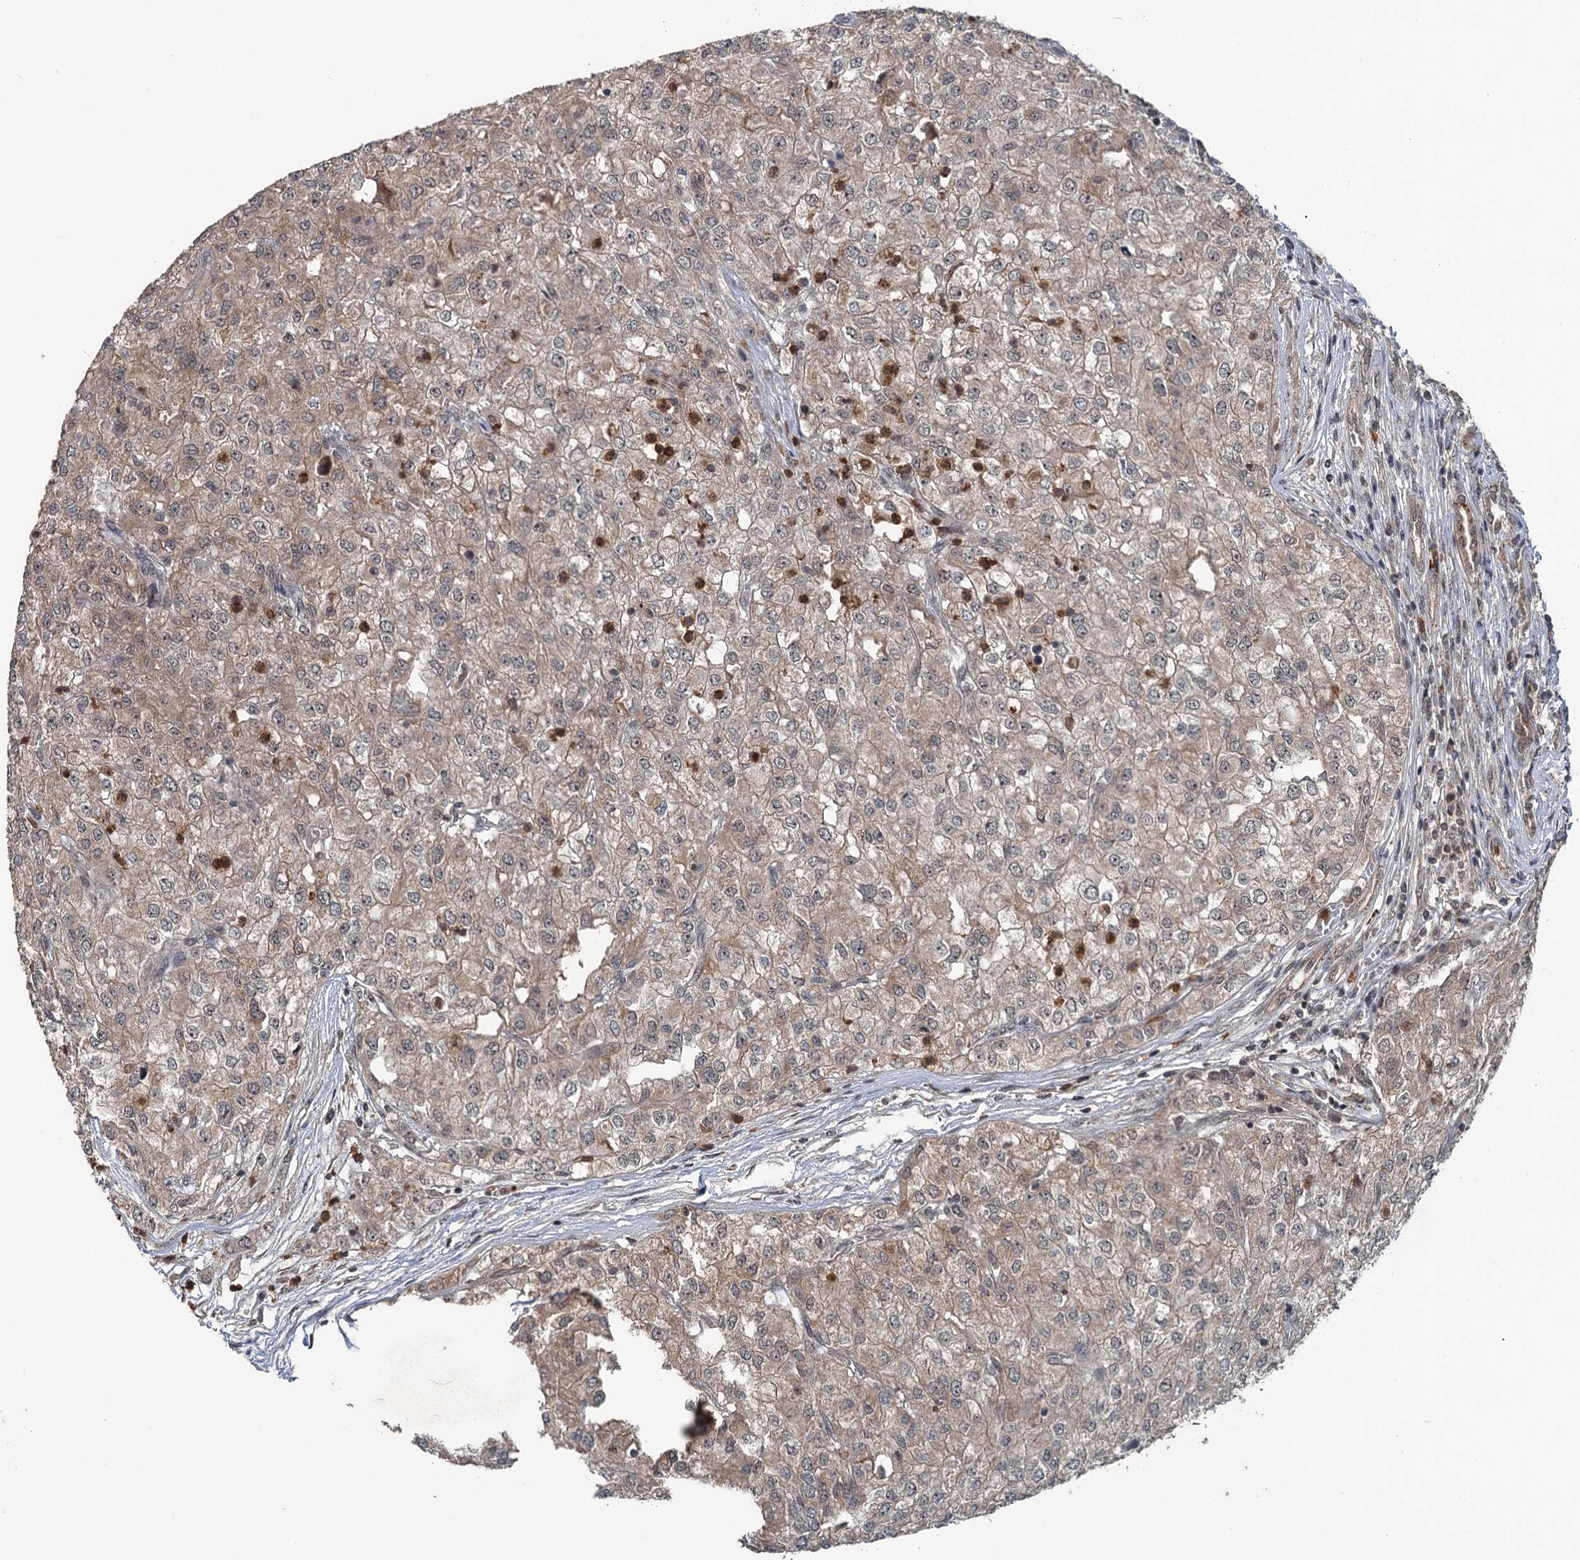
{"staining": {"intensity": "weak", "quantity": "25%-75%", "location": "cytoplasmic/membranous"}, "tissue": "renal cancer", "cell_type": "Tumor cells", "image_type": "cancer", "snomed": [{"axis": "morphology", "description": "Adenocarcinoma, NOS"}, {"axis": "topography", "description": "Kidney"}], "caption": "A histopathology image of human adenocarcinoma (renal) stained for a protein displays weak cytoplasmic/membranous brown staining in tumor cells.", "gene": "KANSL2", "patient": {"sex": "female", "age": 54}}